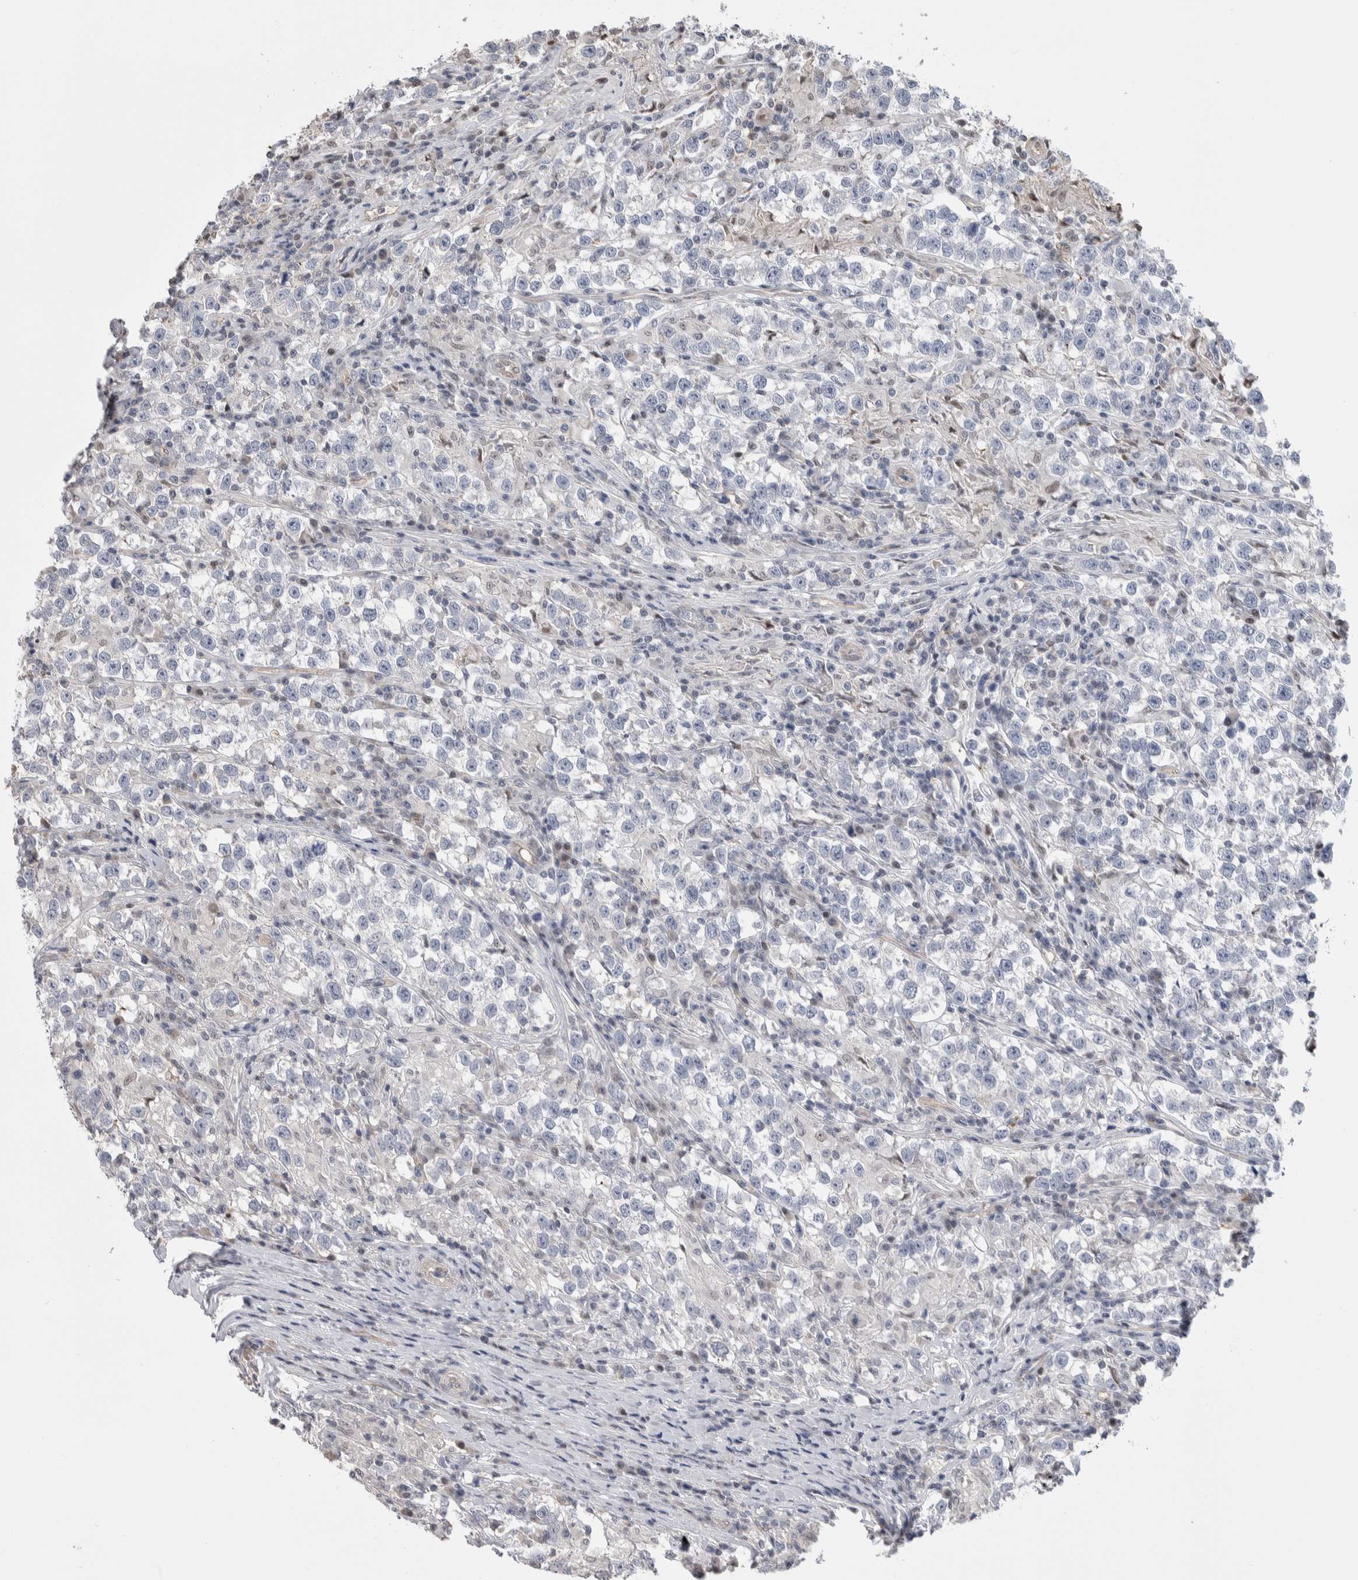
{"staining": {"intensity": "negative", "quantity": "none", "location": "none"}, "tissue": "testis cancer", "cell_type": "Tumor cells", "image_type": "cancer", "snomed": [{"axis": "morphology", "description": "Normal tissue, NOS"}, {"axis": "morphology", "description": "Seminoma, NOS"}, {"axis": "topography", "description": "Testis"}], "caption": "Immunohistochemistry (IHC) micrograph of seminoma (testis) stained for a protein (brown), which displays no expression in tumor cells.", "gene": "ZBTB49", "patient": {"sex": "male", "age": 43}}